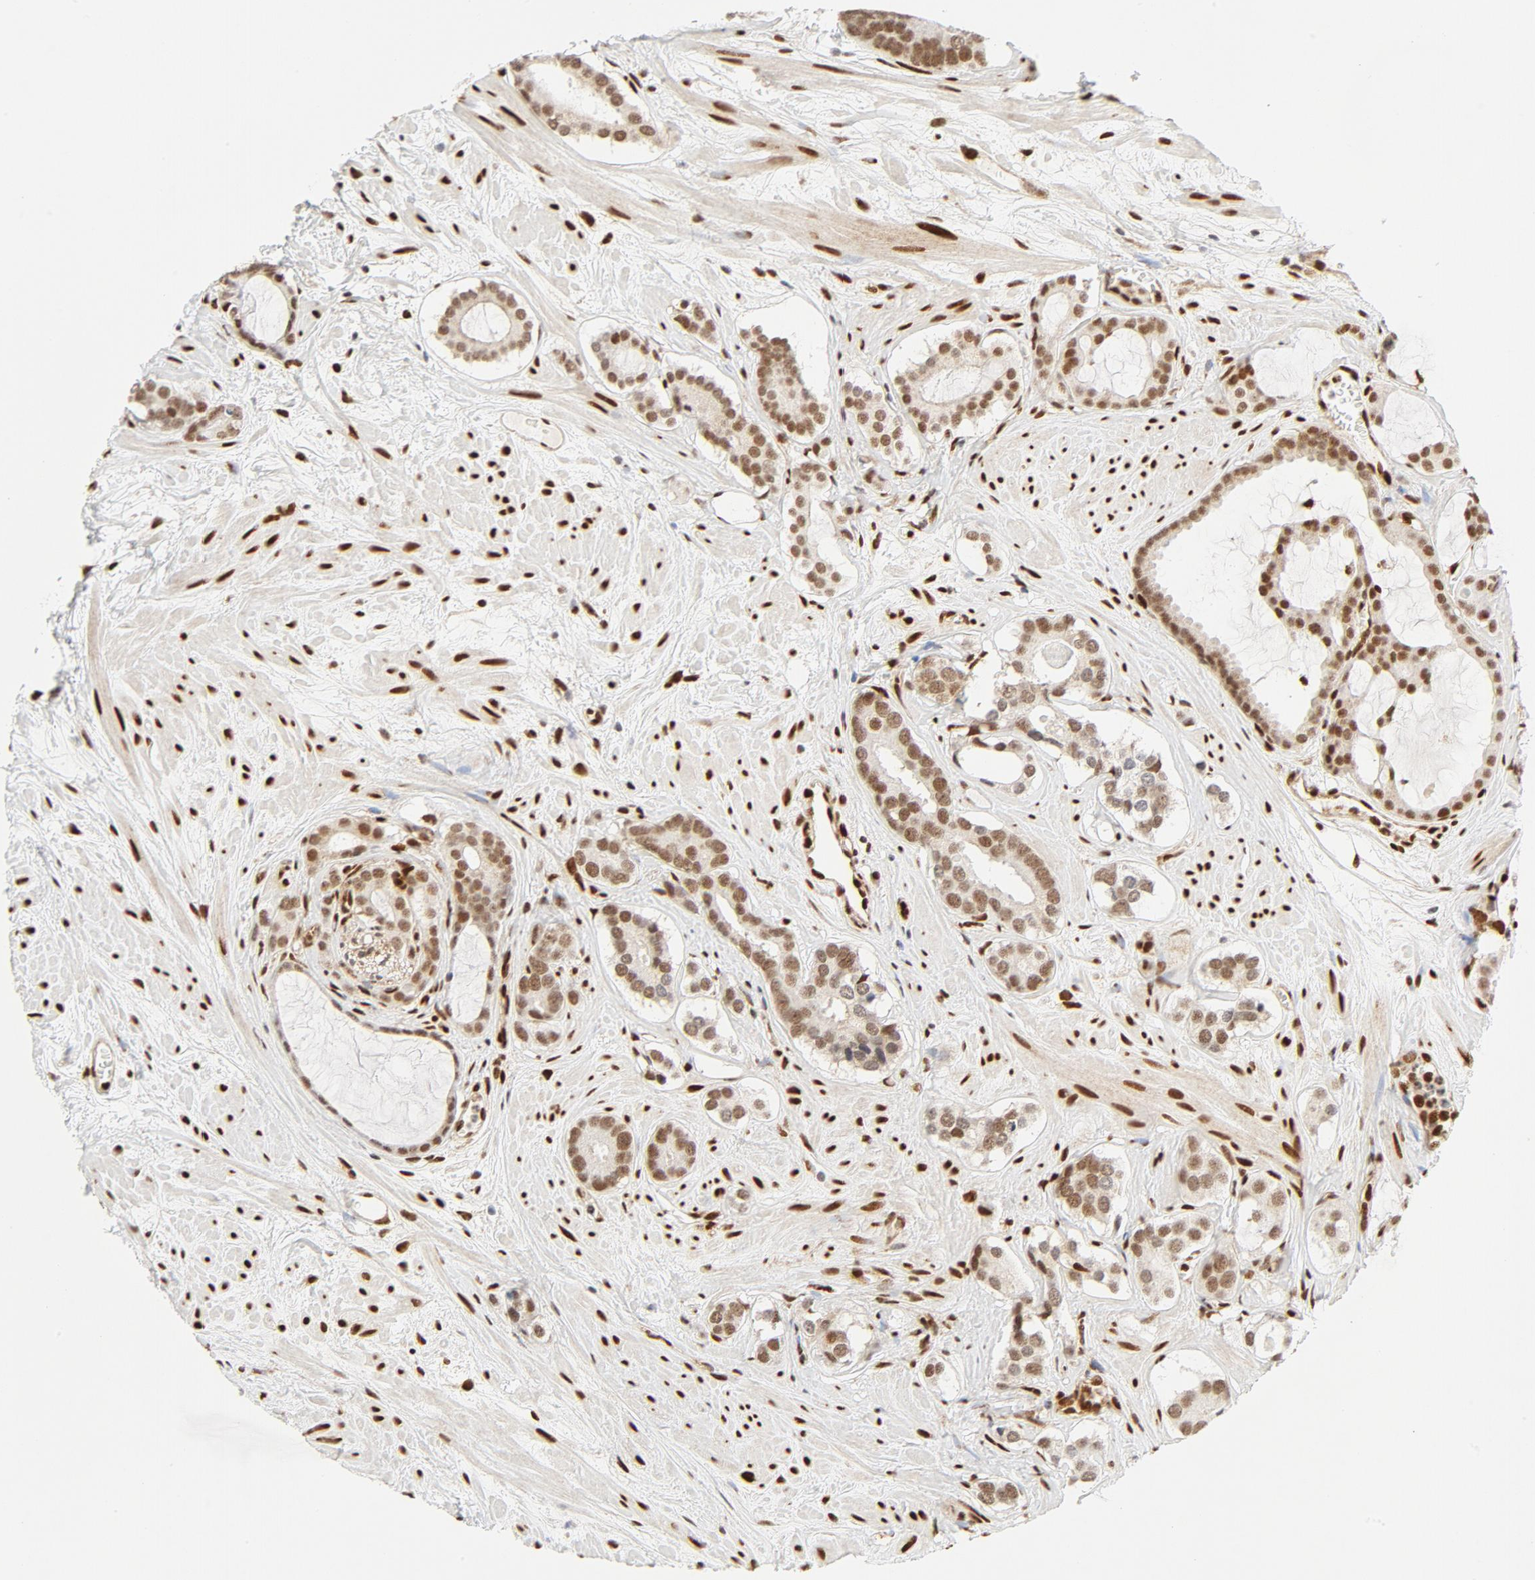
{"staining": {"intensity": "moderate", "quantity": "25%-75%", "location": "nuclear"}, "tissue": "prostate cancer", "cell_type": "Tumor cells", "image_type": "cancer", "snomed": [{"axis": "morphology", "description": "Adenocarcinoma, Low grade"}, {"axis": "topography", "description": "Prostate"}], "caption": "Adenocarcinoma (low-grade) (prostate) stained with a brown dye exhibits moderate nuclear positive positivity in about 25%-75% of tumor cells.", "gene": "MEF2A", "patient": {"sex": "male", "age": 57}}